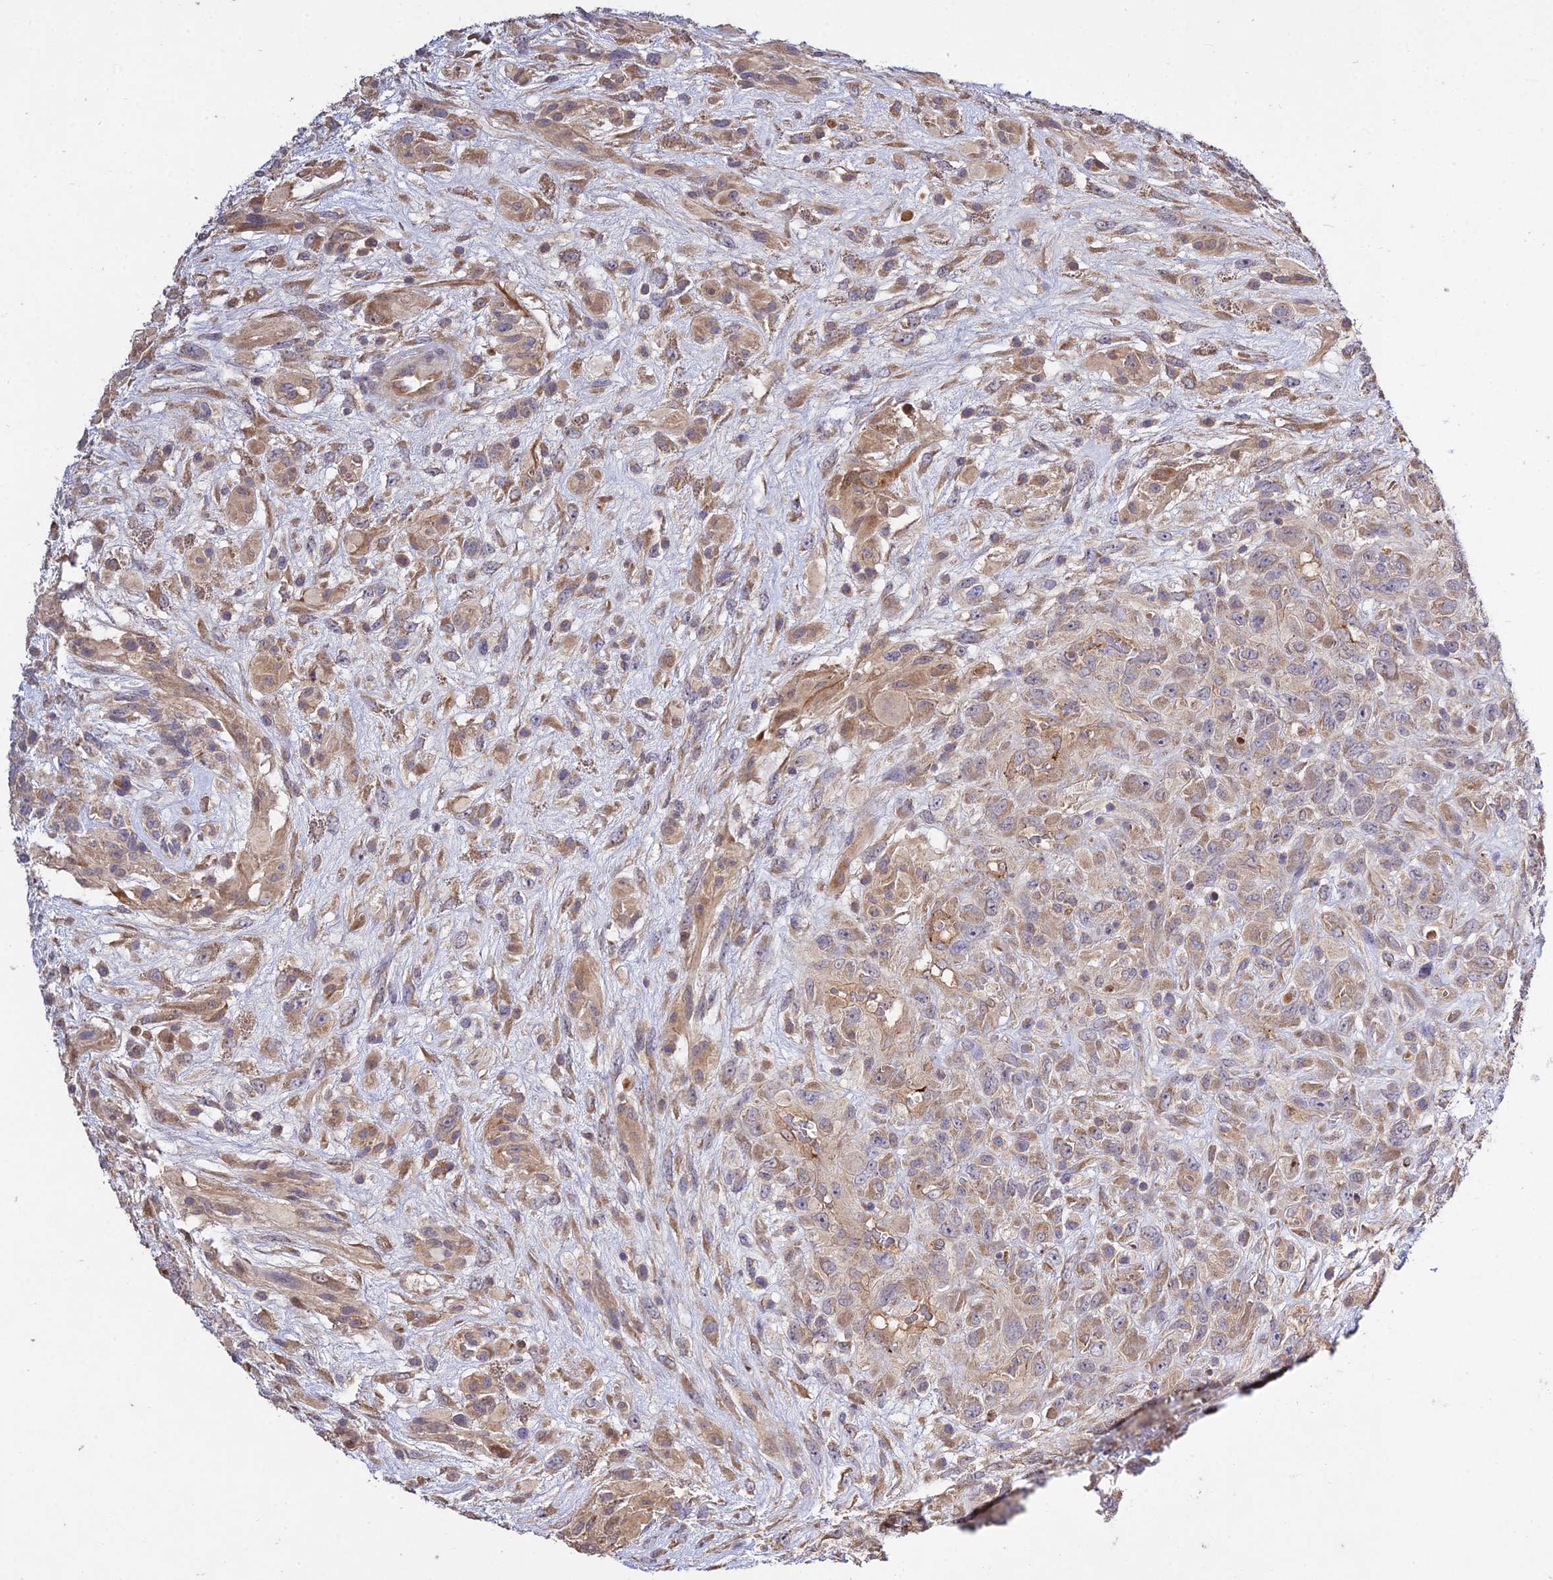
{"staining": {"intensity": "moderate", "quantity": "25%-75%", "location": "cytoplasmic/membranous"}, "tissue": "glioma", "cell_type": "Tumor cells", "image_type": "cancer", "snomed": [{"axis": "morphology", "description": "Glioma, malignant, High grade"}, {"axis": "topography", "description": "Brain"}], "caption": "Tumor cells reveal medium levels of moderate cytoplasmic/membranous expression in about 25%-75% of cells in malignant glioma (high-grade). (IHC, brightfield microscopy, high magnification).", "gene": "GRTP1", "patient": {"sex": "male", "age": 61}}